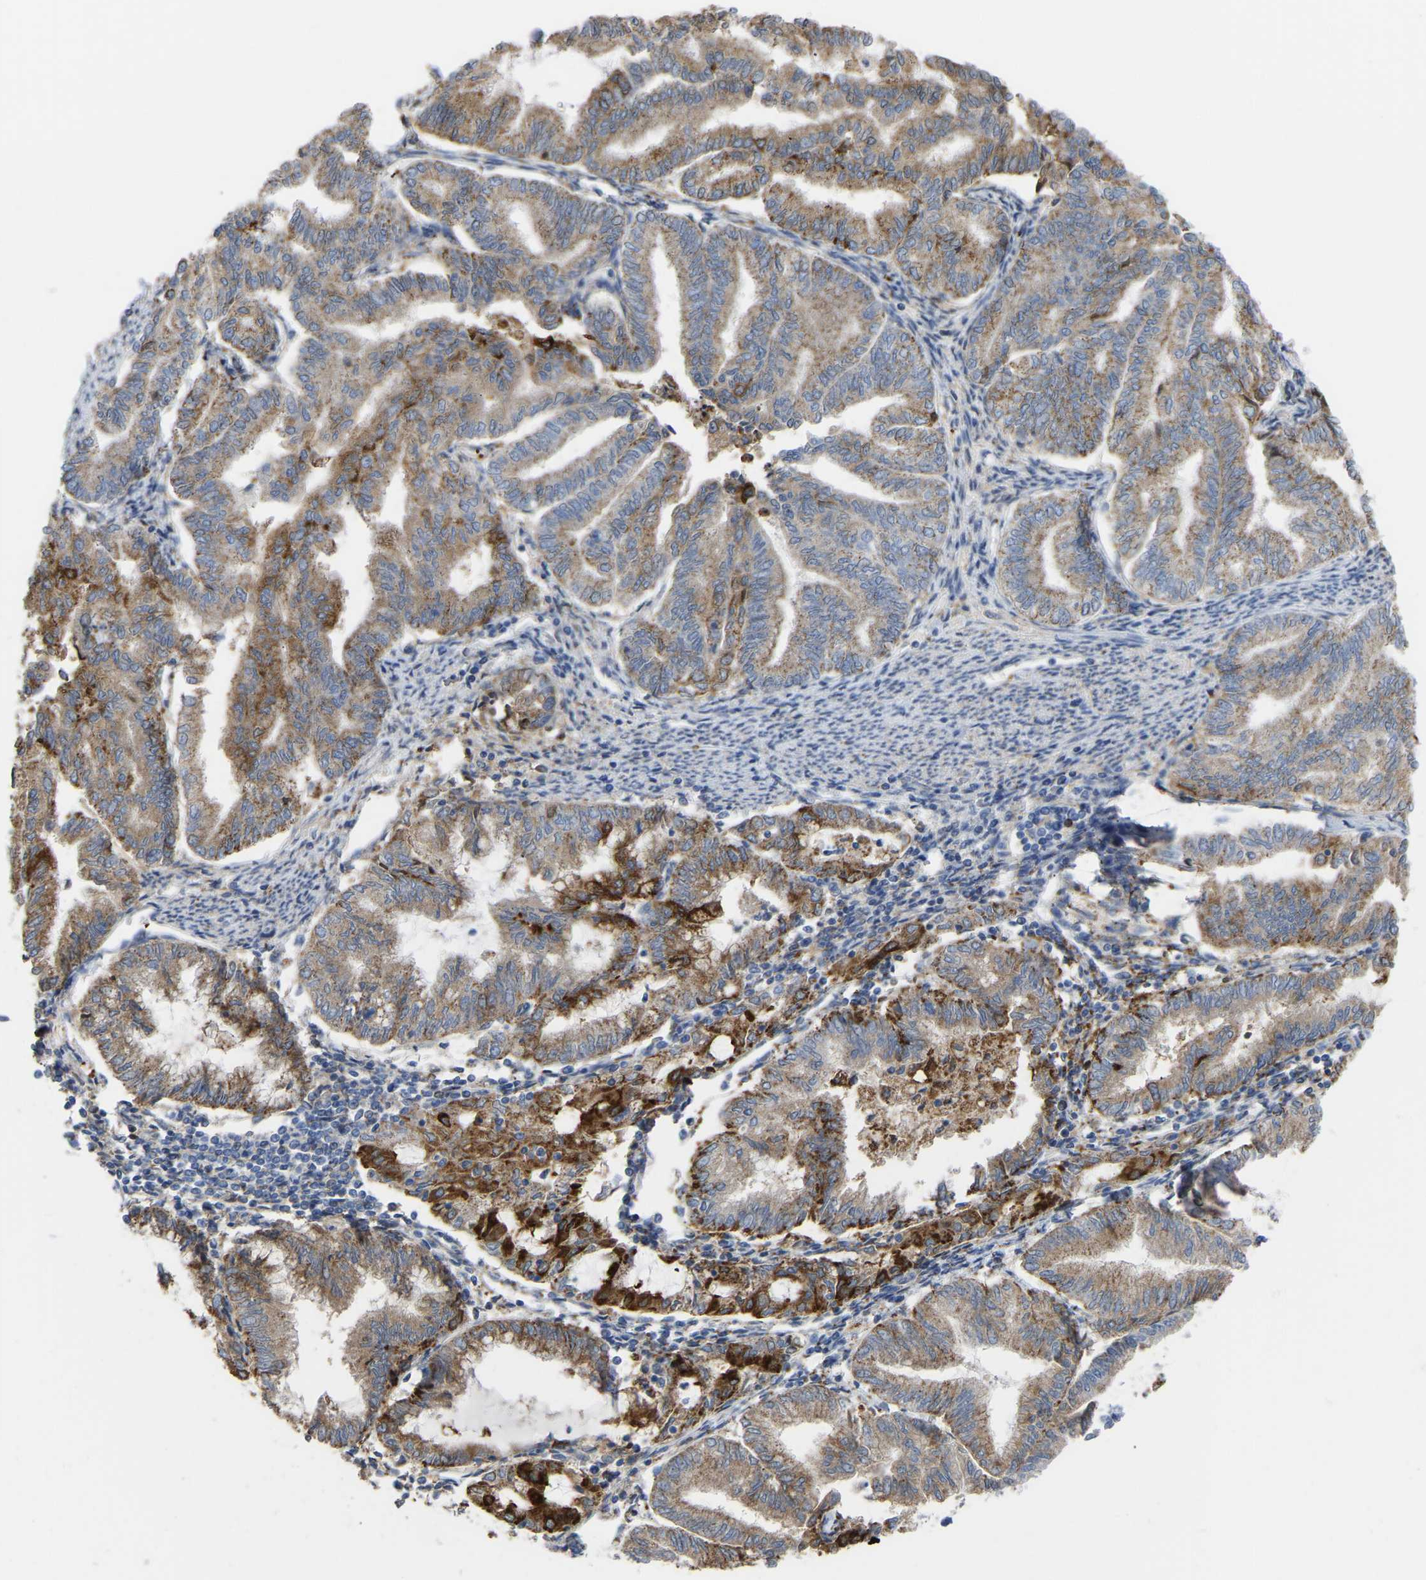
{"staining": {"intensity": "moderate", "quantity": ">75%", "location": "cytoplasmic/membranous"}, "tissue": "endometrial cancer", "cell_type": "Tumor cells", "image_type": "cancer", "snomed": [{"axis": "morphology", "description": "Adenocarcinoma, NOS"}, {"axis": "topography", "description": "Endometrium"}], "caption": "The immunohistochemical stain shows moderate cytoplasmic/membranous positivity in tumor cells of endometrial adenocarcinoma tissue. The staining was performed using DAB to visualize the protein expression in brown, while the nuclei were stained in blue with hematoxylin (Magnification: 20x).", "gene": "ZNF449", "patient": {"sex": "female", "age": 79}}